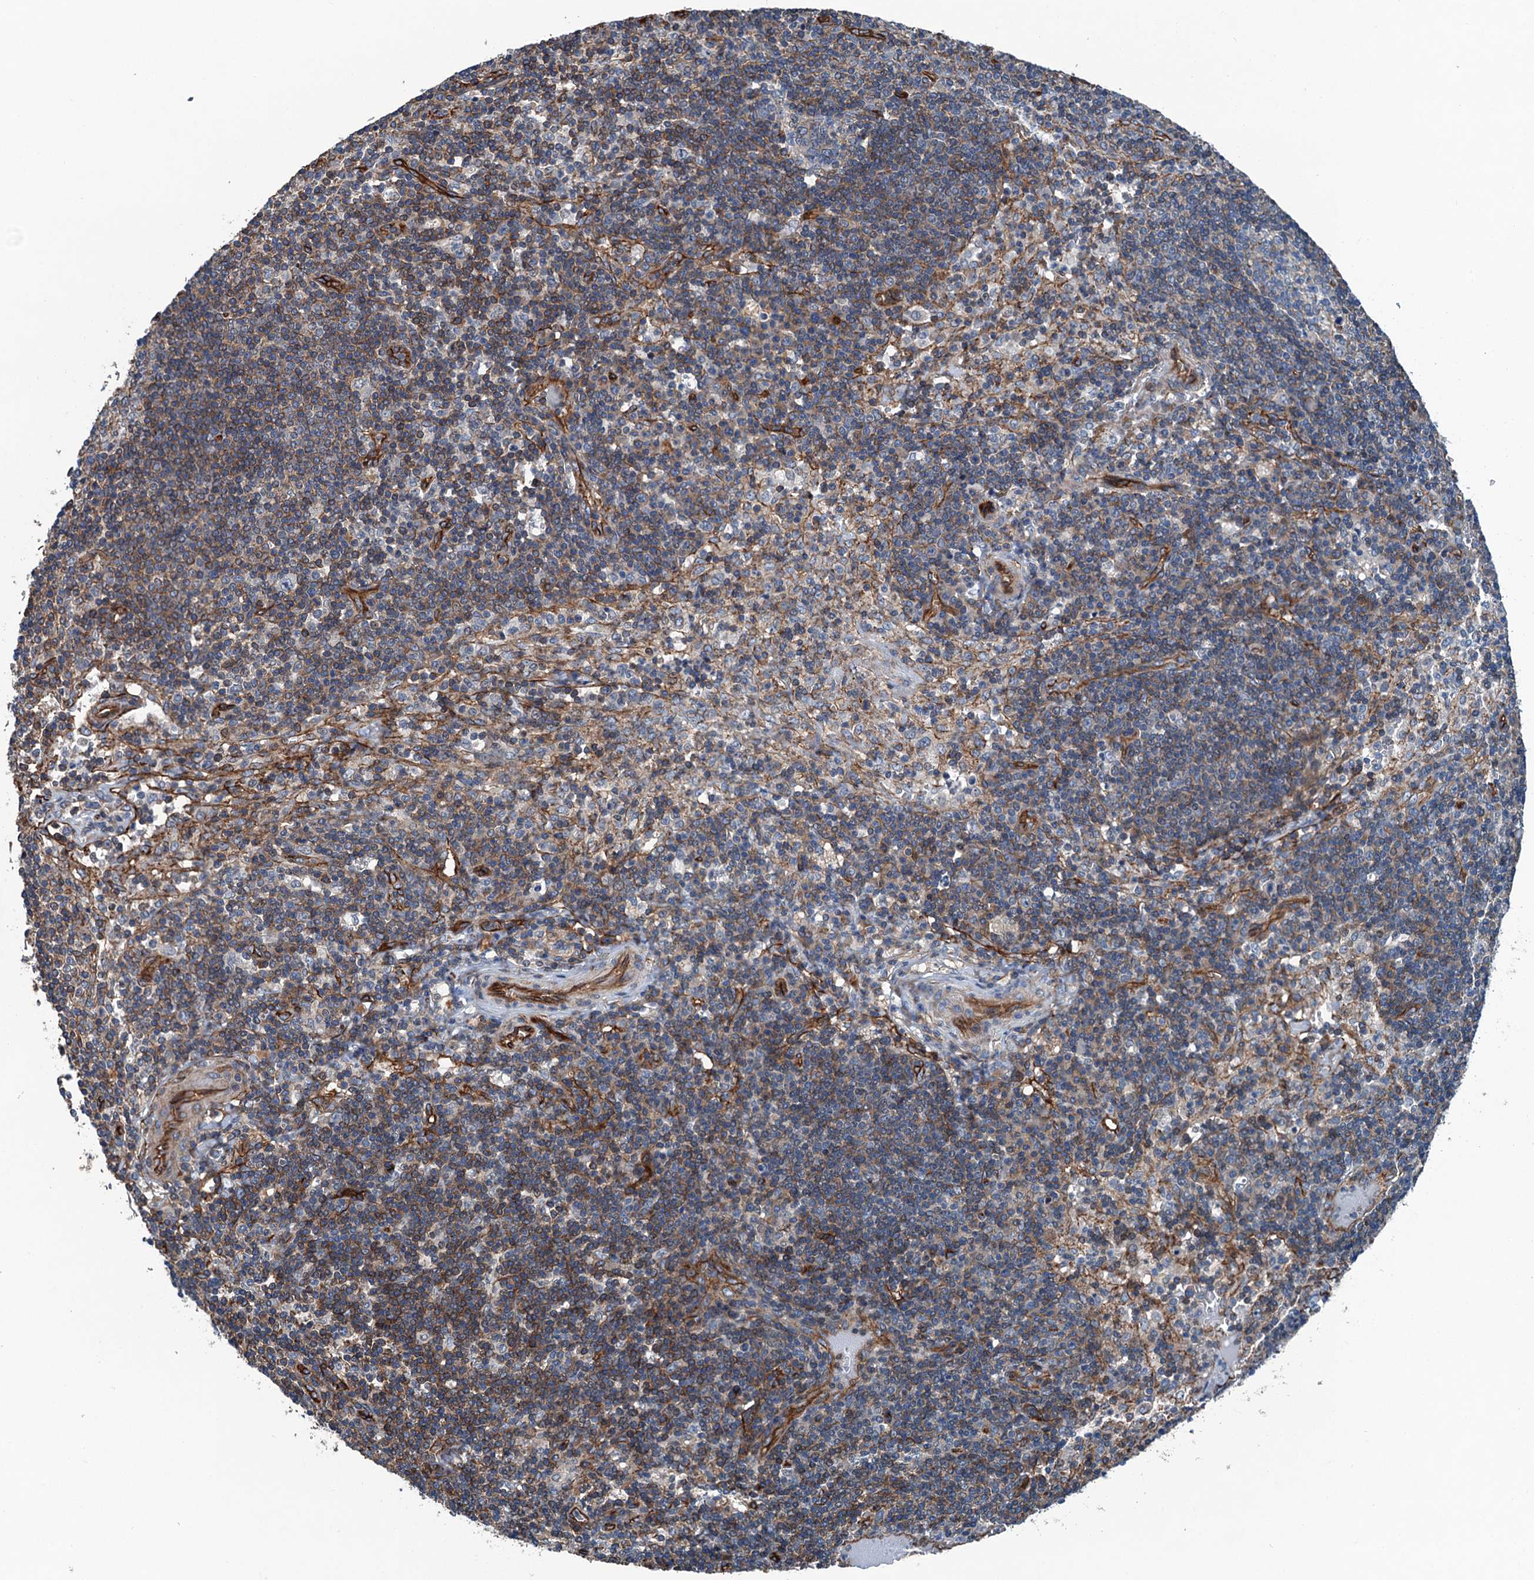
{"staining": {"intensity": "negative", "quantity": "none", "location": "none"}, "tissue": "lymph node", "cell_type": "Germinal center cells", "image_type": "normal", "snomed": [{"axis": "morphology", "description": "Normal tissue, NOS"}, {"axis": "topography", "description": "Lymph node"}], "caption": "Lymph node was stained to show a protein in brown. There is no significant expression in germinal center cells. (Brightfield microscopy of DAB (3,3'-diaminobenzidine) immunohistochemistry at high magnification).", "gene": "NMRAL1", "patient": {"sex": "male", "age": 58}}